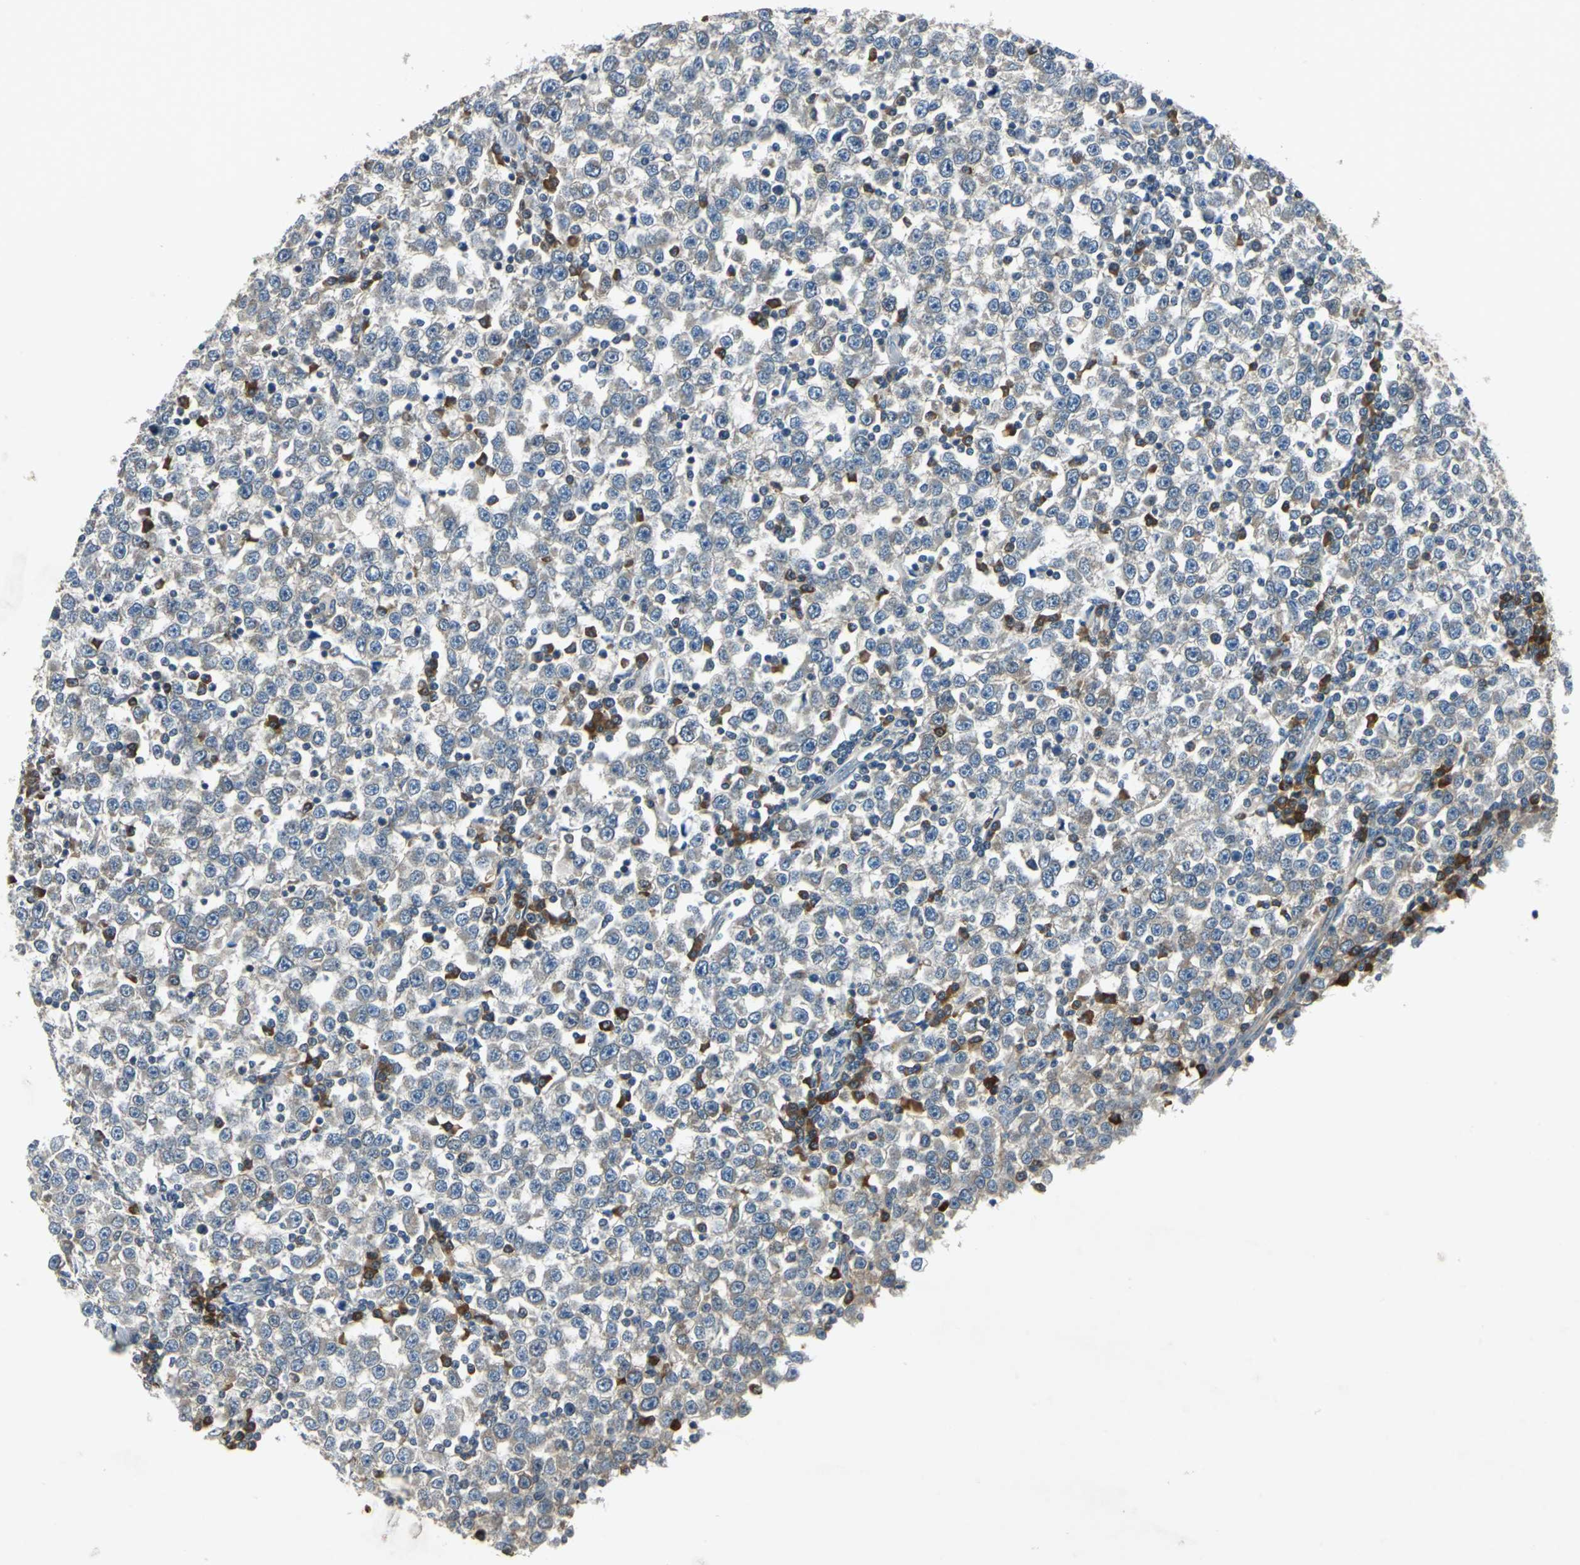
{"staining": {"intensity": "weak", "quantity": "25%-75%", "location": "cytoplasmic/membranous"}, "tissue": "testis cancer", "cell_type": "Tumor cells", "image_type": "cancer", "snomed": [{"axis": "morphology", "description": "Seminoma, NOS"}, {"axis": "topography", "description": "Testis"}], "caption": "Human seminoma (testis) stained for a protein (brown) reveals weak cytoplasmic/membranous positive expression in about 25%-75% of tumor cells.", "gene": "SLC2A13", "patient": {"sex": "male", "age": 65}}